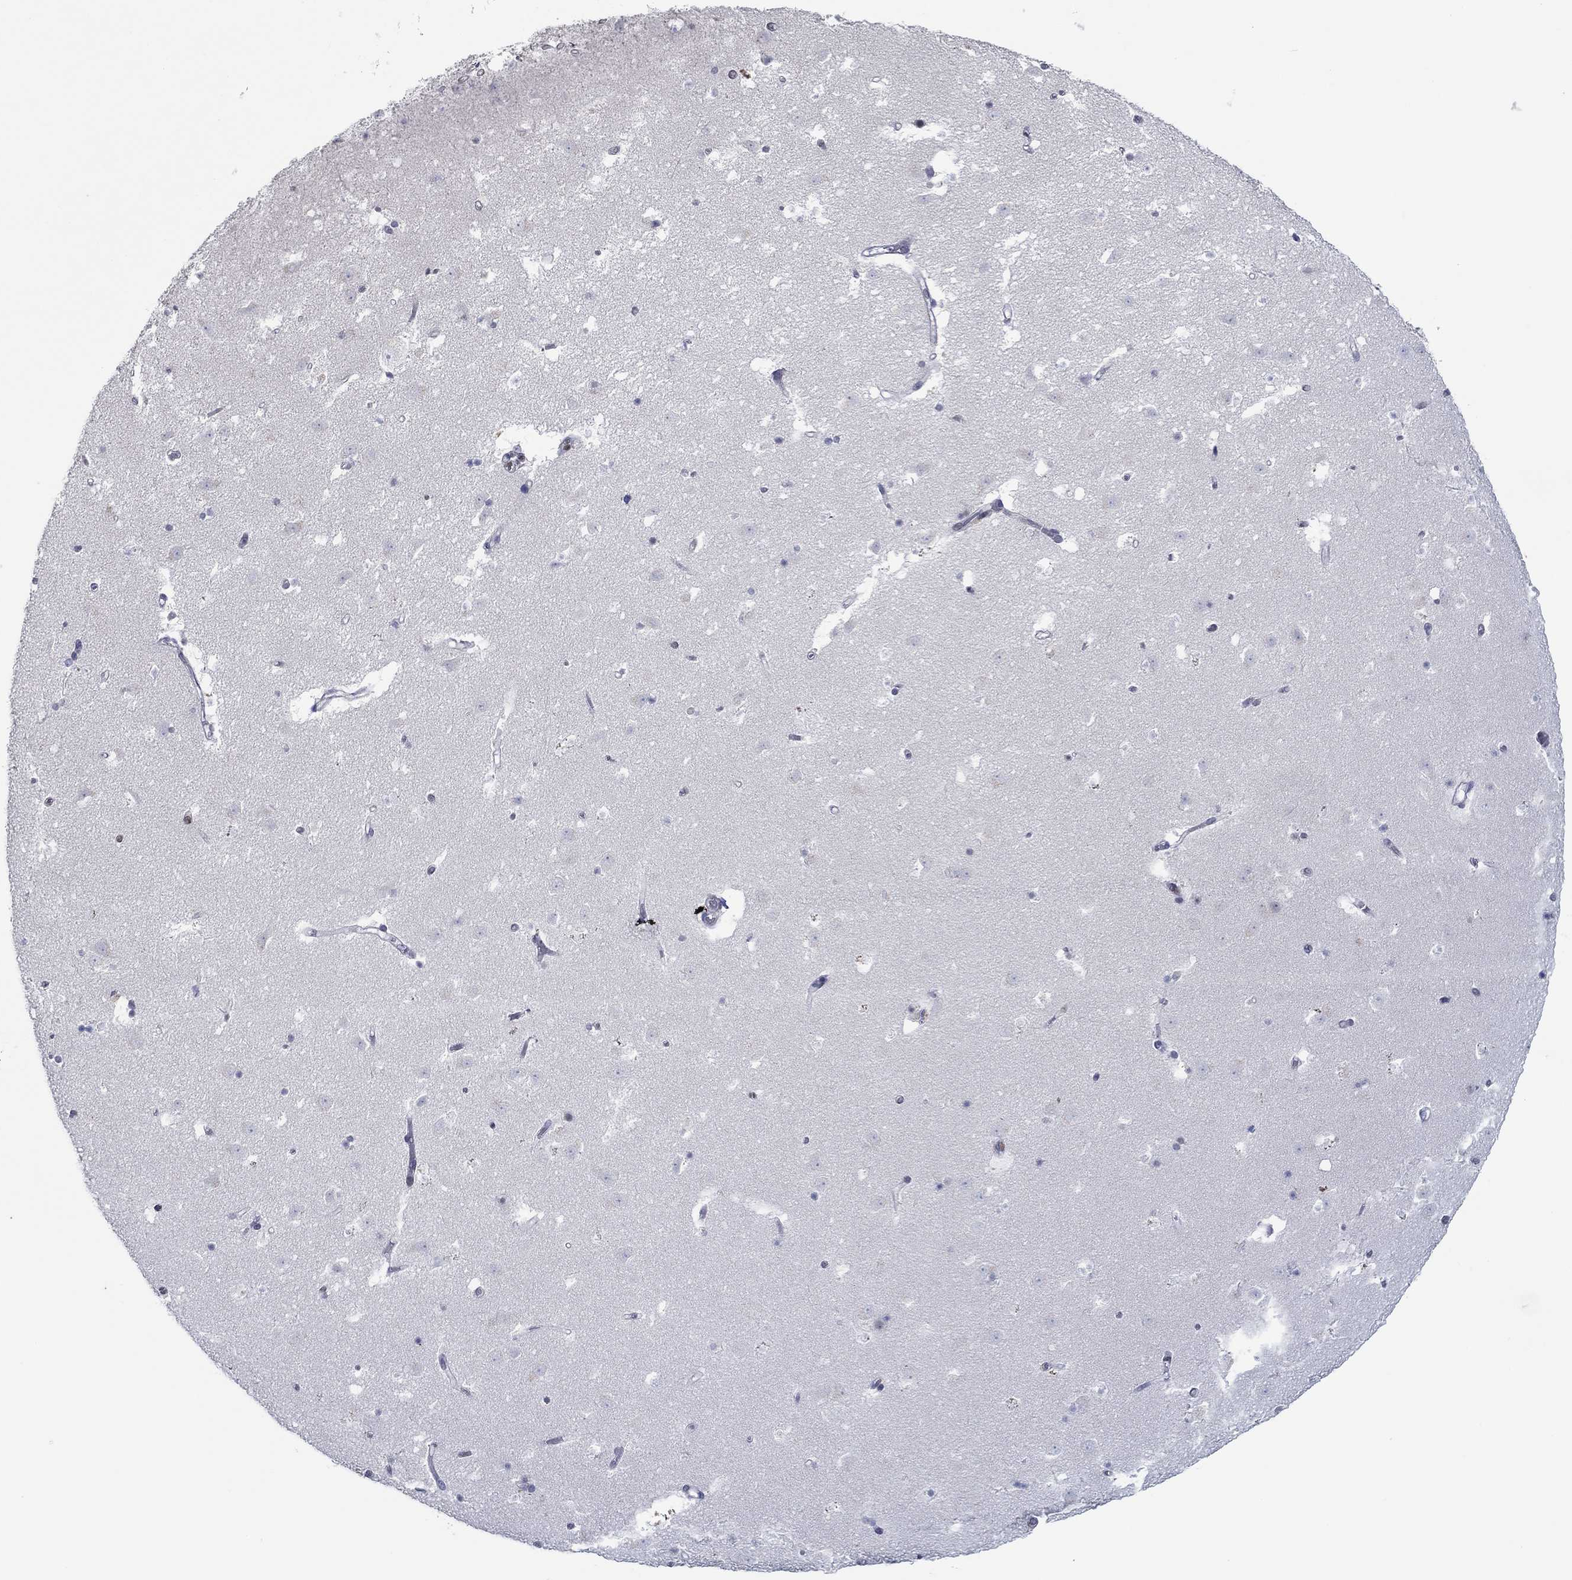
{"staining": {"intensity": "negative", "quantity": "none", "location": "none"}, "tissue": "caudate", "cell_type": "Glial cells", "image_type": "normal", "snomed": [{"axis": "morphology", "description": "Normal tissue, NOS"}, {"axis": "topography", "description": "Lateral ventricle wall"}], "caption": "Caudate stained for a protein using IHC reveals no positivity glial cells.", "gene": "GATA2", "patient": {"sex": "female", "age": 42}}